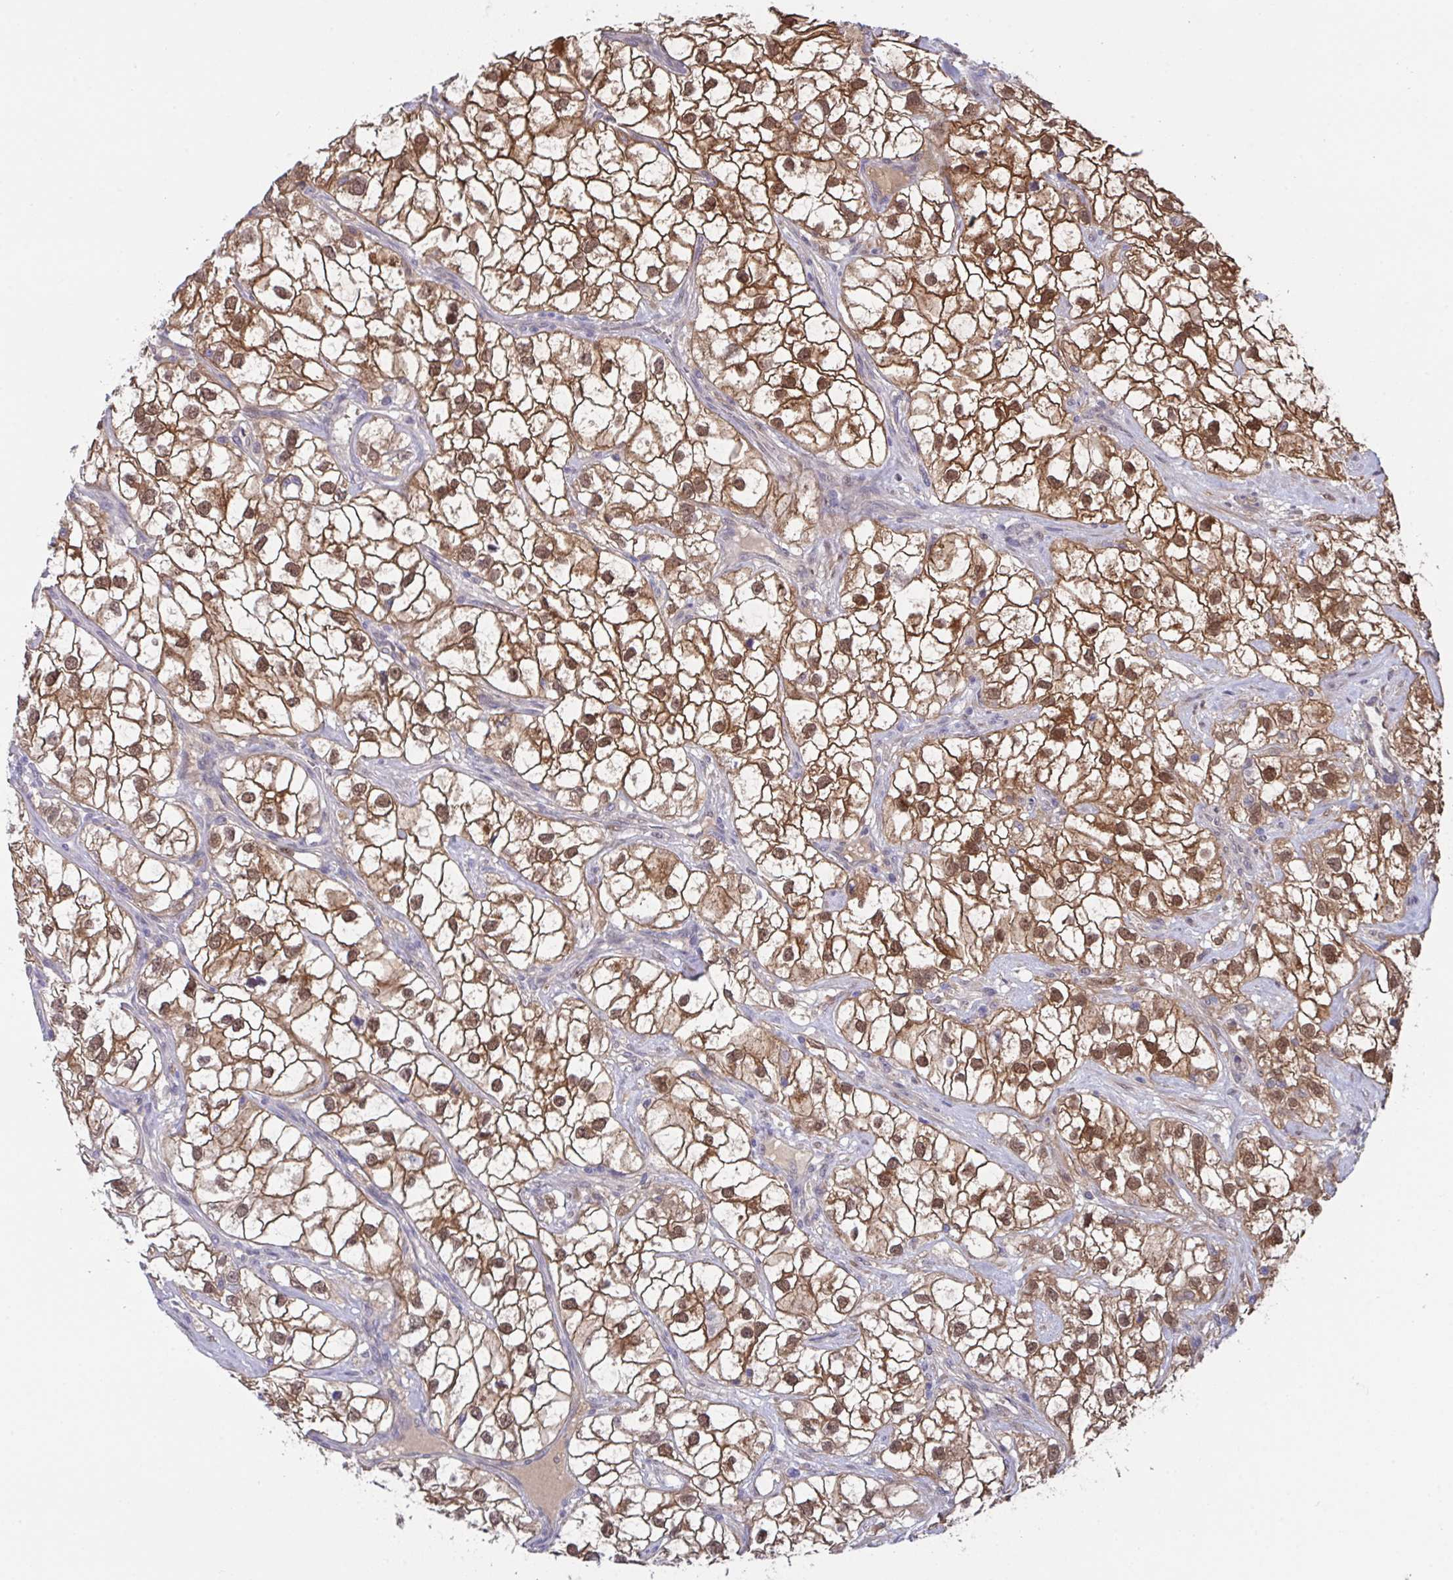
{"staining": {"intensity": "moderate", "quantity": ">75%", "location": "cytoplasmic/membranous,nuclear"}, "tissue": "renal cancer", "cell_type": "Tumor cells", "image_type": "cancer", "snomed": [{"axis": "morphology", "description": "Adenocarcinoma, NOS"}, {"axis": "topography", "description": "Kidney"}], "caption": "Brown immunohistochemical staining in human renal cancer (adenocarcinoma) demonstrates moderate cytoplasmic/membranous and nuclear positivity in about >75% of tumor cells.", "gene": "L3HYPDH", "patient": {"sex": "male", "age": 59}}